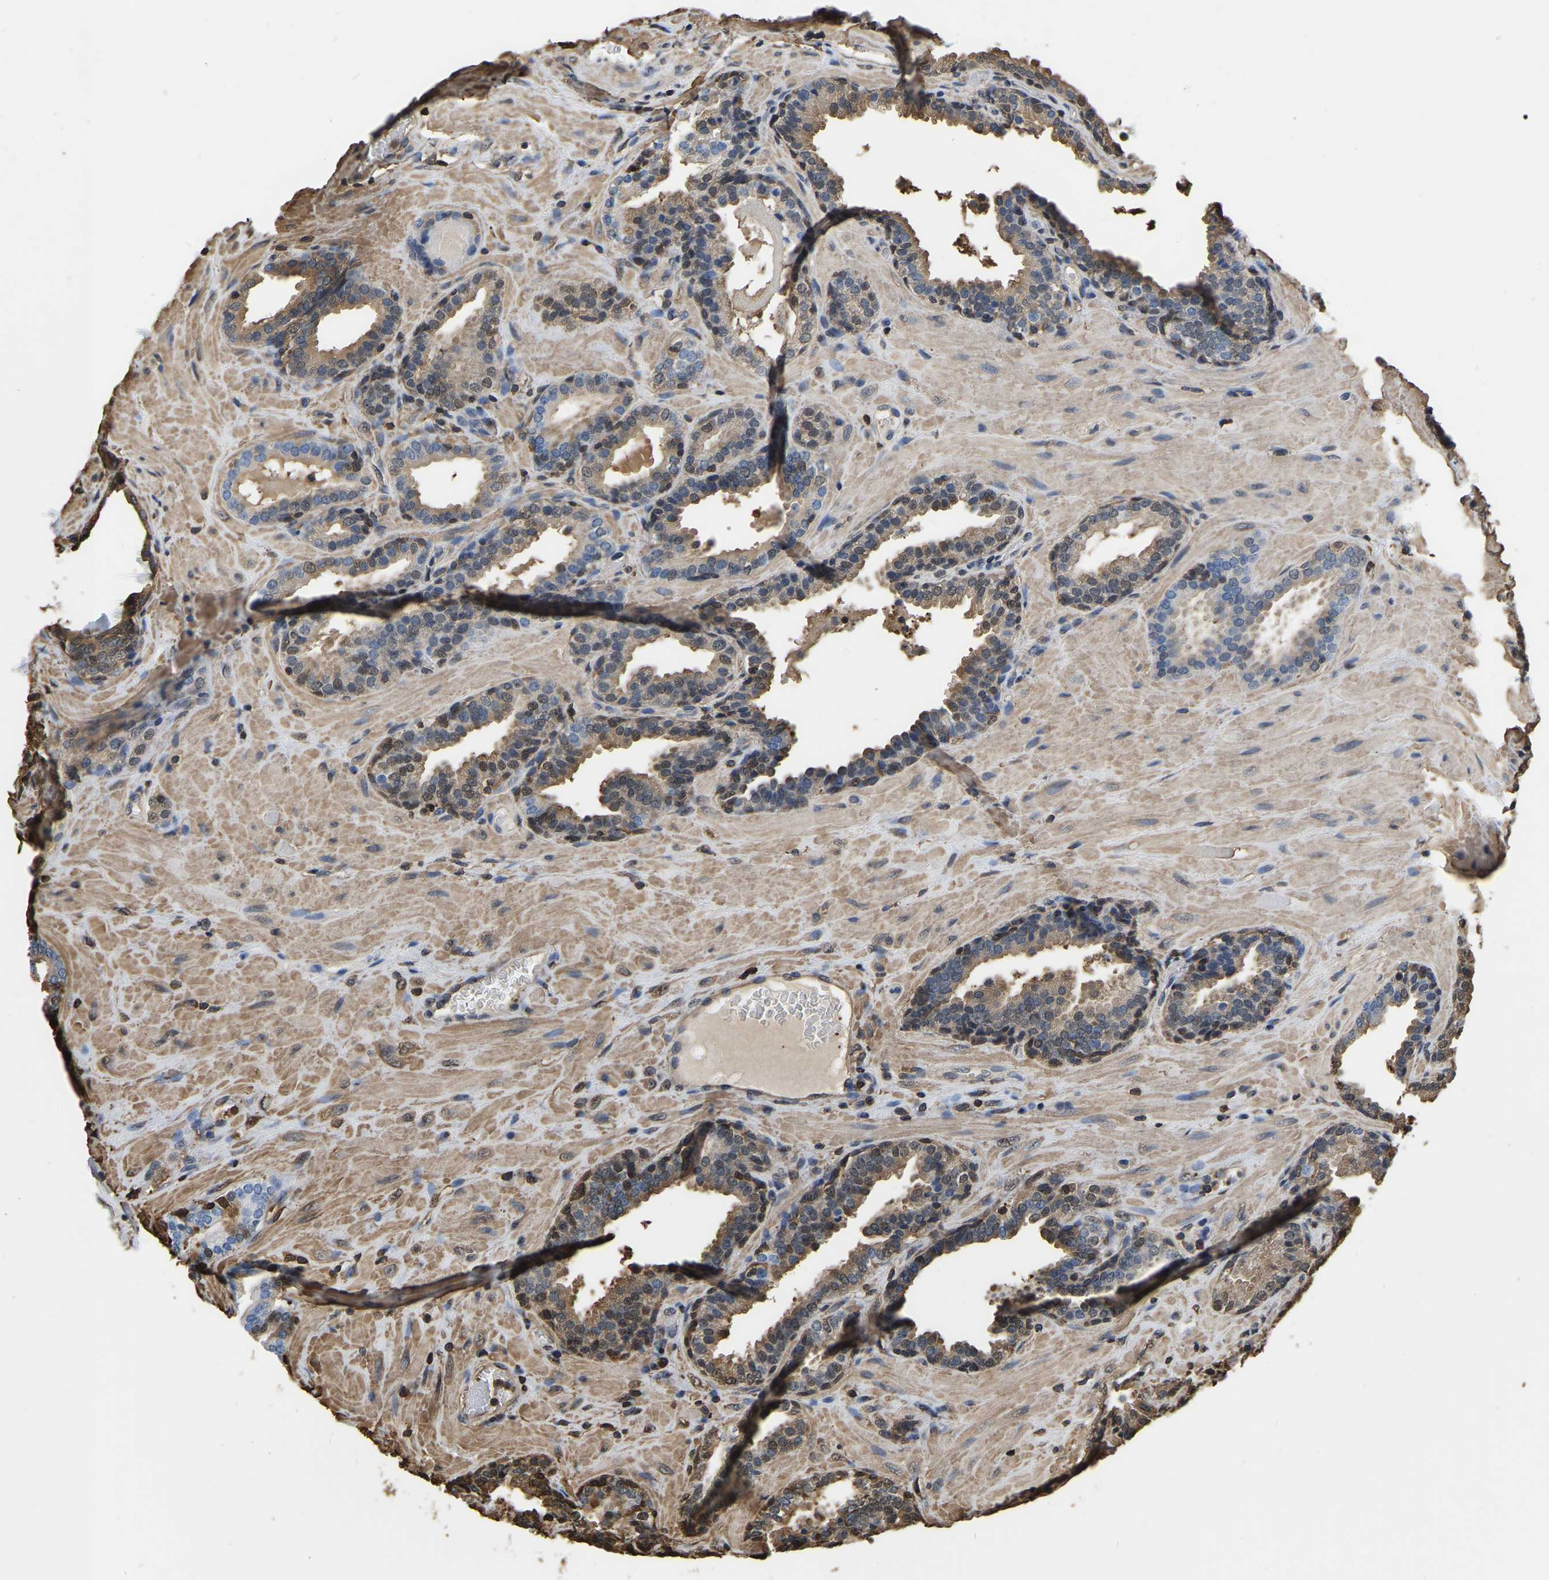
{"staining": {"intensity": "weak", "quantity": ">75%", "location": "cytoplasmic/membranous"}, "tissue": "prostate", "cell_type": "Glandular cells", "image_type": "normal", "snomed": [{"axis": "morphology", "description": "Normal tissue, NOS"}, {"axis": "topography", "description": "Prostate"}], "caption": "This is a photomicrograph of immunohistochemistry staining of unremarkable prostate, which shows weak positivity in the cytoplasmic/membranous of glandular cells.", "gene": "LDHB", "patient": {"sex": "male", "age": 51}}